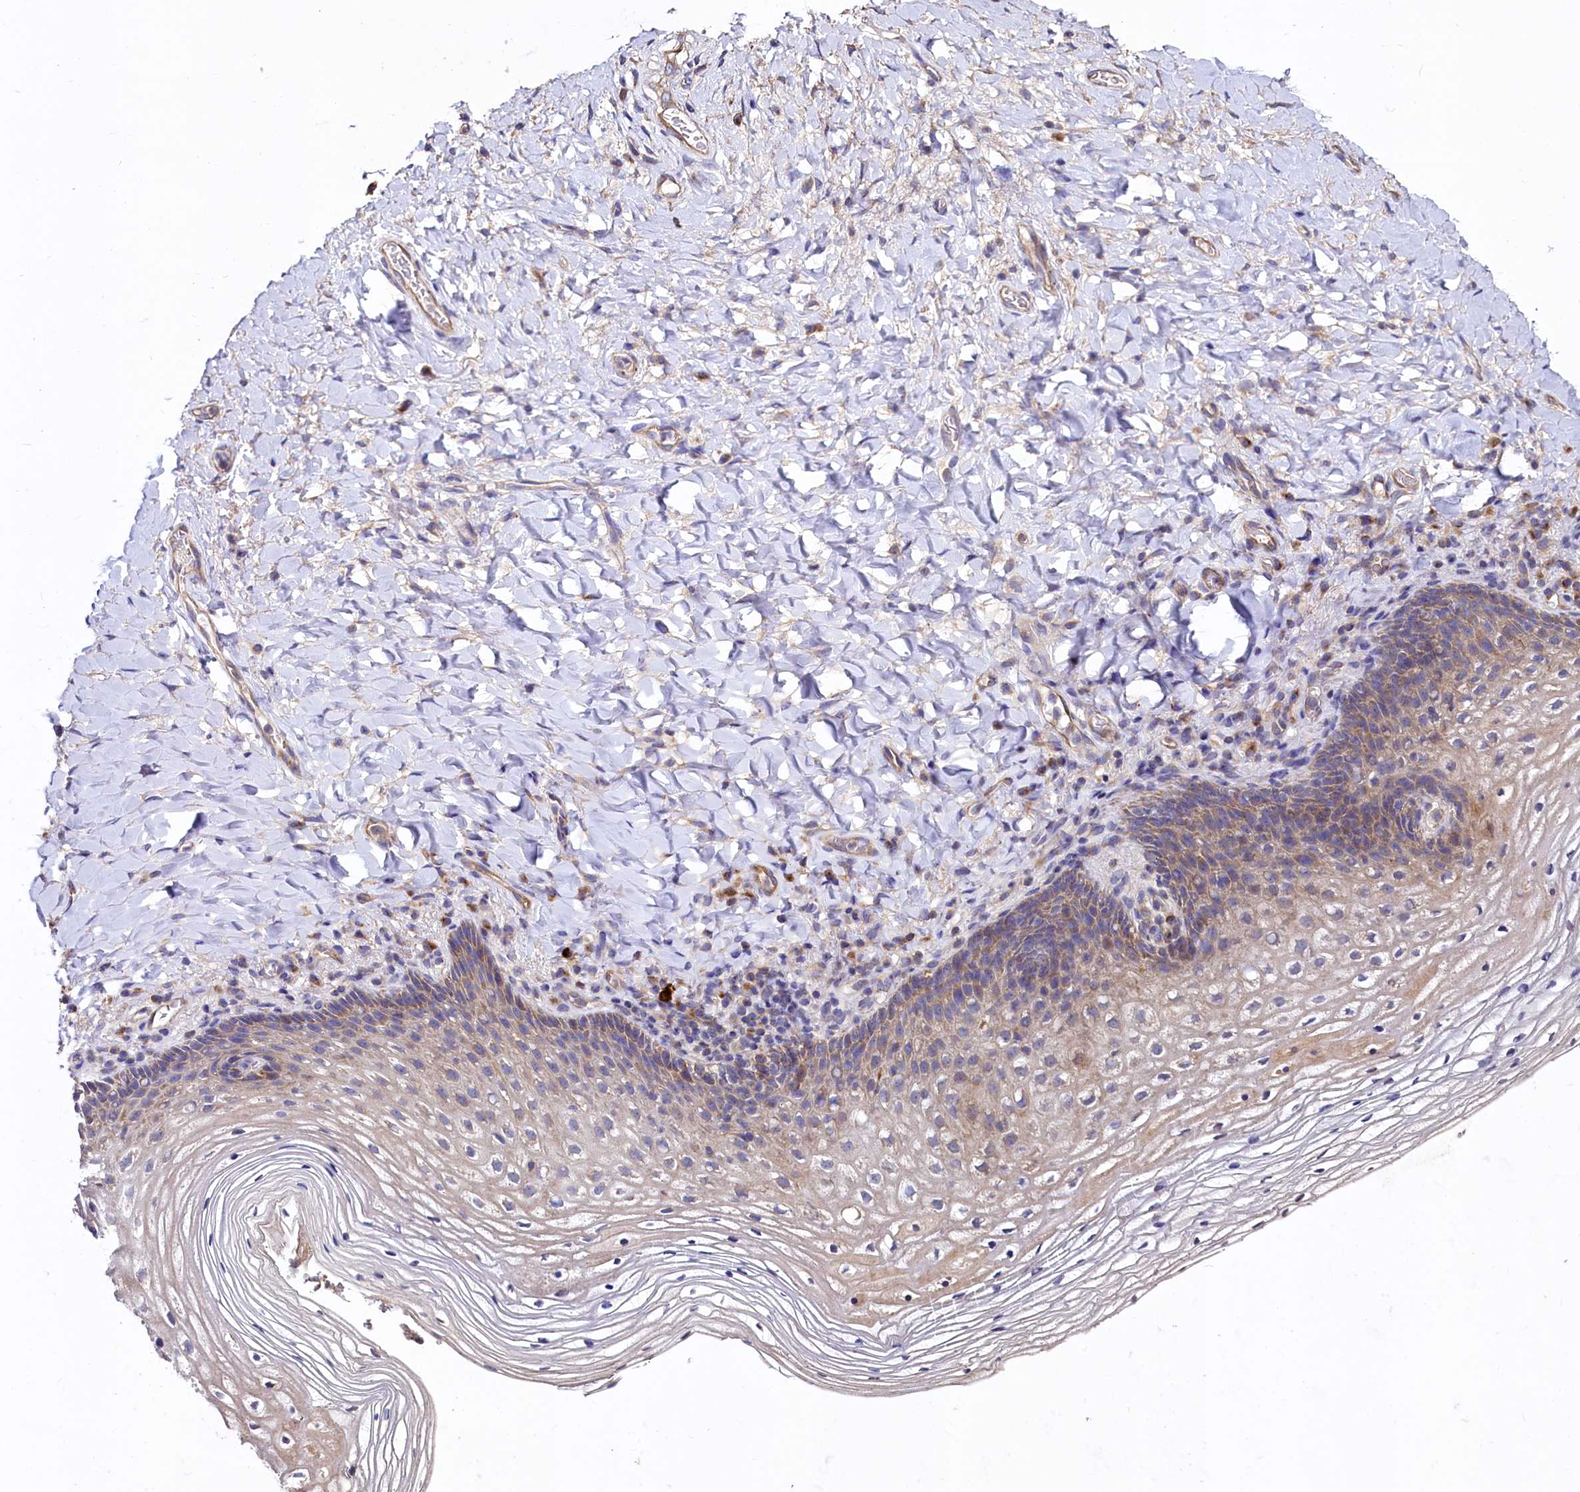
{"staining": {"intensity": "weak", "quantity": "25%-75%", "location": "cytoplasmic/membranous"}, "tissue": "vagina", "cell_type": "Squamous epithelial cells", "image_type": "normal", "snomed": [{"axis": "morphology", "description": "Normal tissue, NOS"}, {"axis": "topography", "description": "Vagina"}], "caption": "Weak cytoplasmic/membranous staining for a protein is appreciated in approximately 25%-75% of squamous epithelial cells of unremarkable vagina using immunohistochemistry (IHC).", "gene": "SPRYD3", "patient": {"sex": "female", "age": 60}}